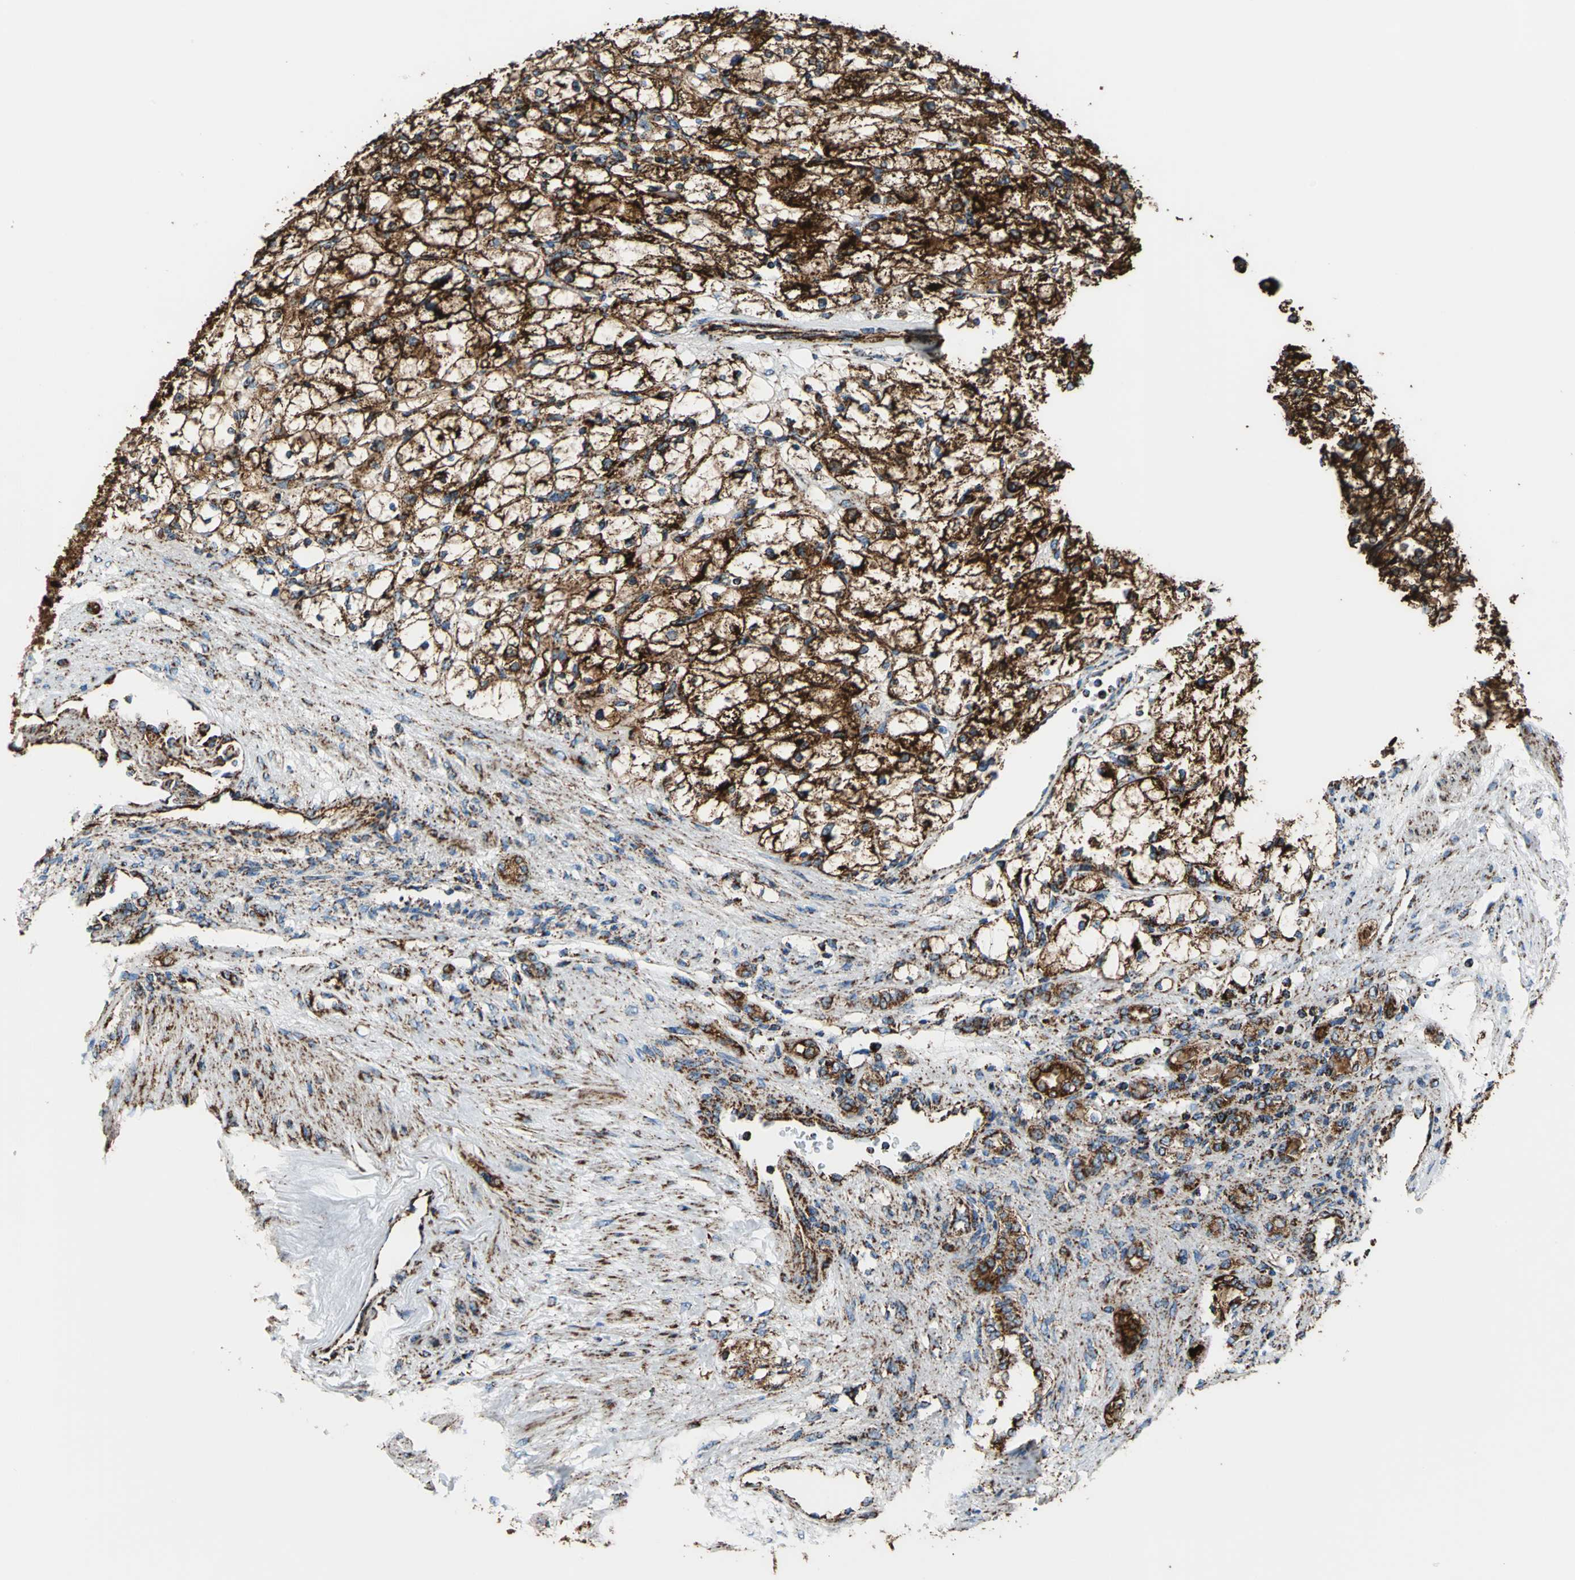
{"staining": {"intensity": "strong", "quantity": ">75%", "location": "cytoplasmic/membranous"}, "tissue": "renal cancer", "cell_type": "Tumor cells", "image_type": "cancer", "snomed": [{"axis": "morphology", "description": "Adenocarcinoma, NOS"}, {"axis": "topography", "description": "Kidney"}], "caption": "This histopathology image demonstrates immunohistochemistry staining of human adenocarcinoma (renal), with high strong cytoplasmic/membranous staining in about >75% of tumor cells.", "gene": "ECH1", "patient": {"sex": "female", "age": 83}}